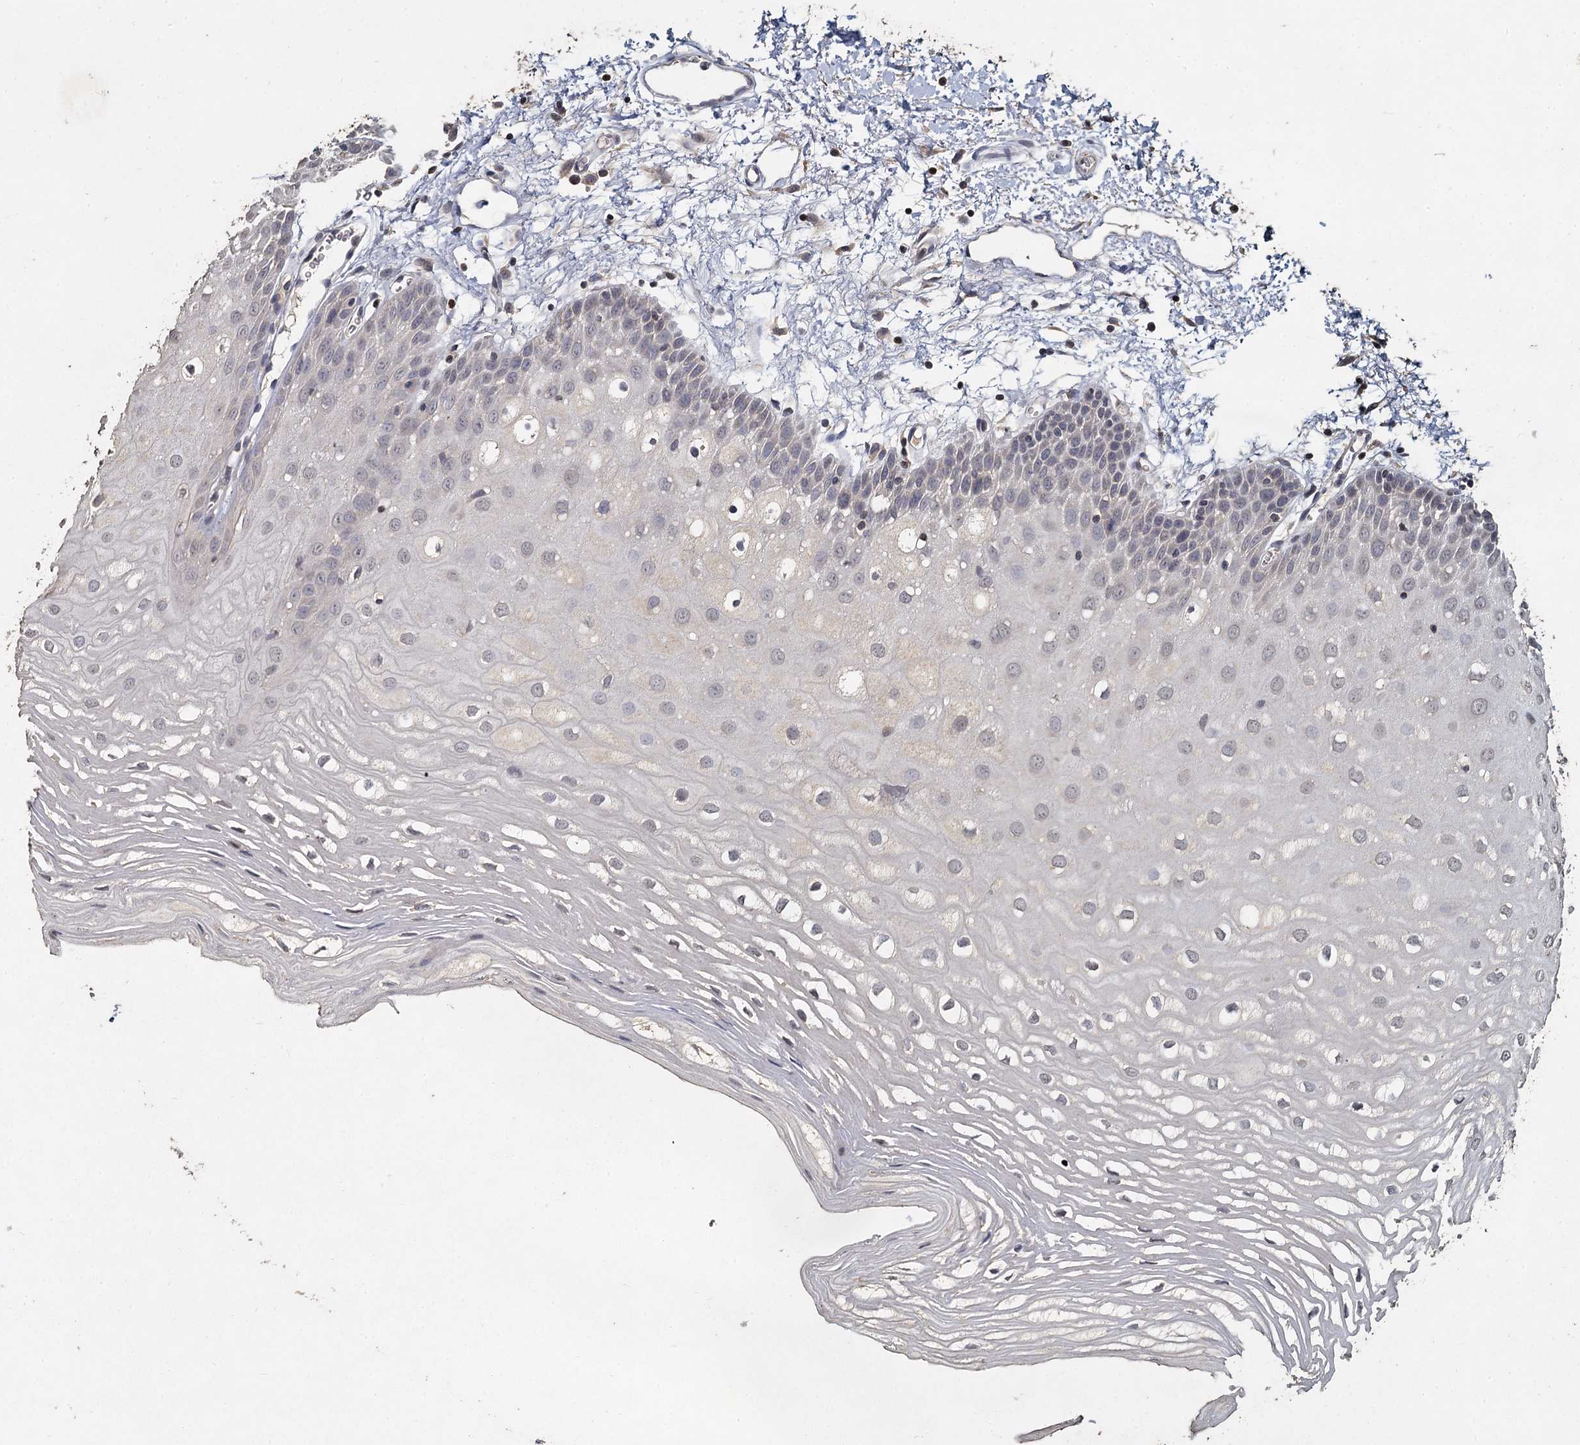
{"staining": {"intensity": "negative", "quantity": "none", "location": "none"}, "tissue": "oral mucosa", "cell_type": "Squamous epithelial cells", "image_type": "normal", "snomed": [{"axis": "morphology", "description": "Normal tissue, NOS"}, {"axis": "topography", "description": "Oral tissue"}, {"axis": "topography", "description": "Tounge, NOS"}], "caption": "DAB (3,3'-diaminobenzidine) immunohistochemical staining of benign human oral mucosa displays no significant expression in squamous epithelial cells. (DAB immunohistochemistry, high magnification).", "gene": "CCDC61", "patient": {"sex": "female", "age": 73}}